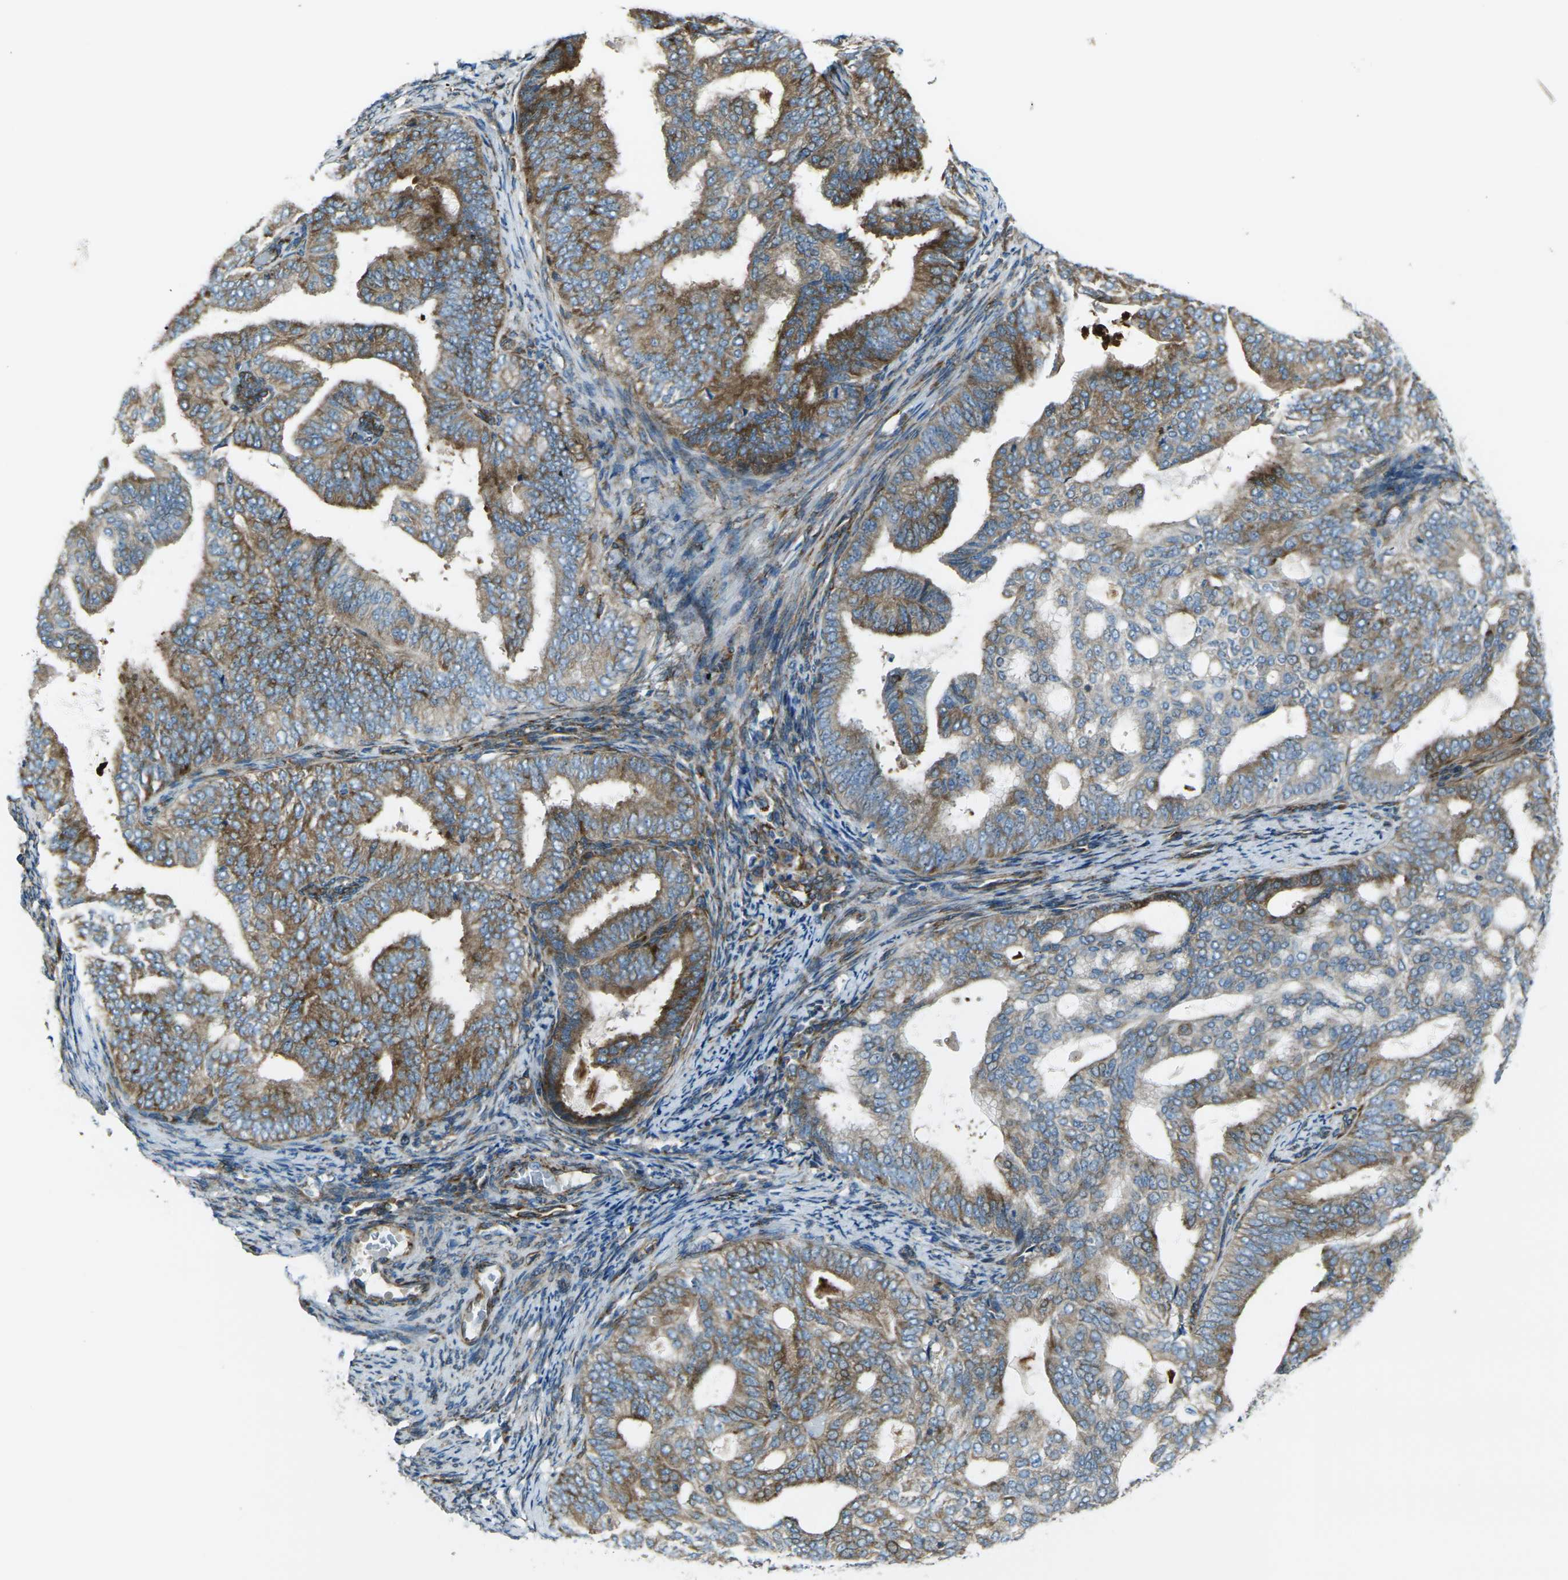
{"staining": {"intensity": "moderate", "quantity": ">75%", "location": "cytoplasmic/membranous"}, "tissue": "endometrial cancer", "cell_type": "Tumor cells", "image_type": "cancer", "snomed": [{"axis": "morphology", "description": "Adenocarcinoma, NOS"}, {"axis": "topography", "description": "Endometrium"}], "caption": "Tumor cells show moderate cytoplasmic/membranous staining in about >75% of cells in adenocarcinoma (endometrial). (IHC, brightfield microscopy, high magnification).", "gene": "CELSR2", "patient": {"sex": "female", "age": 58}}